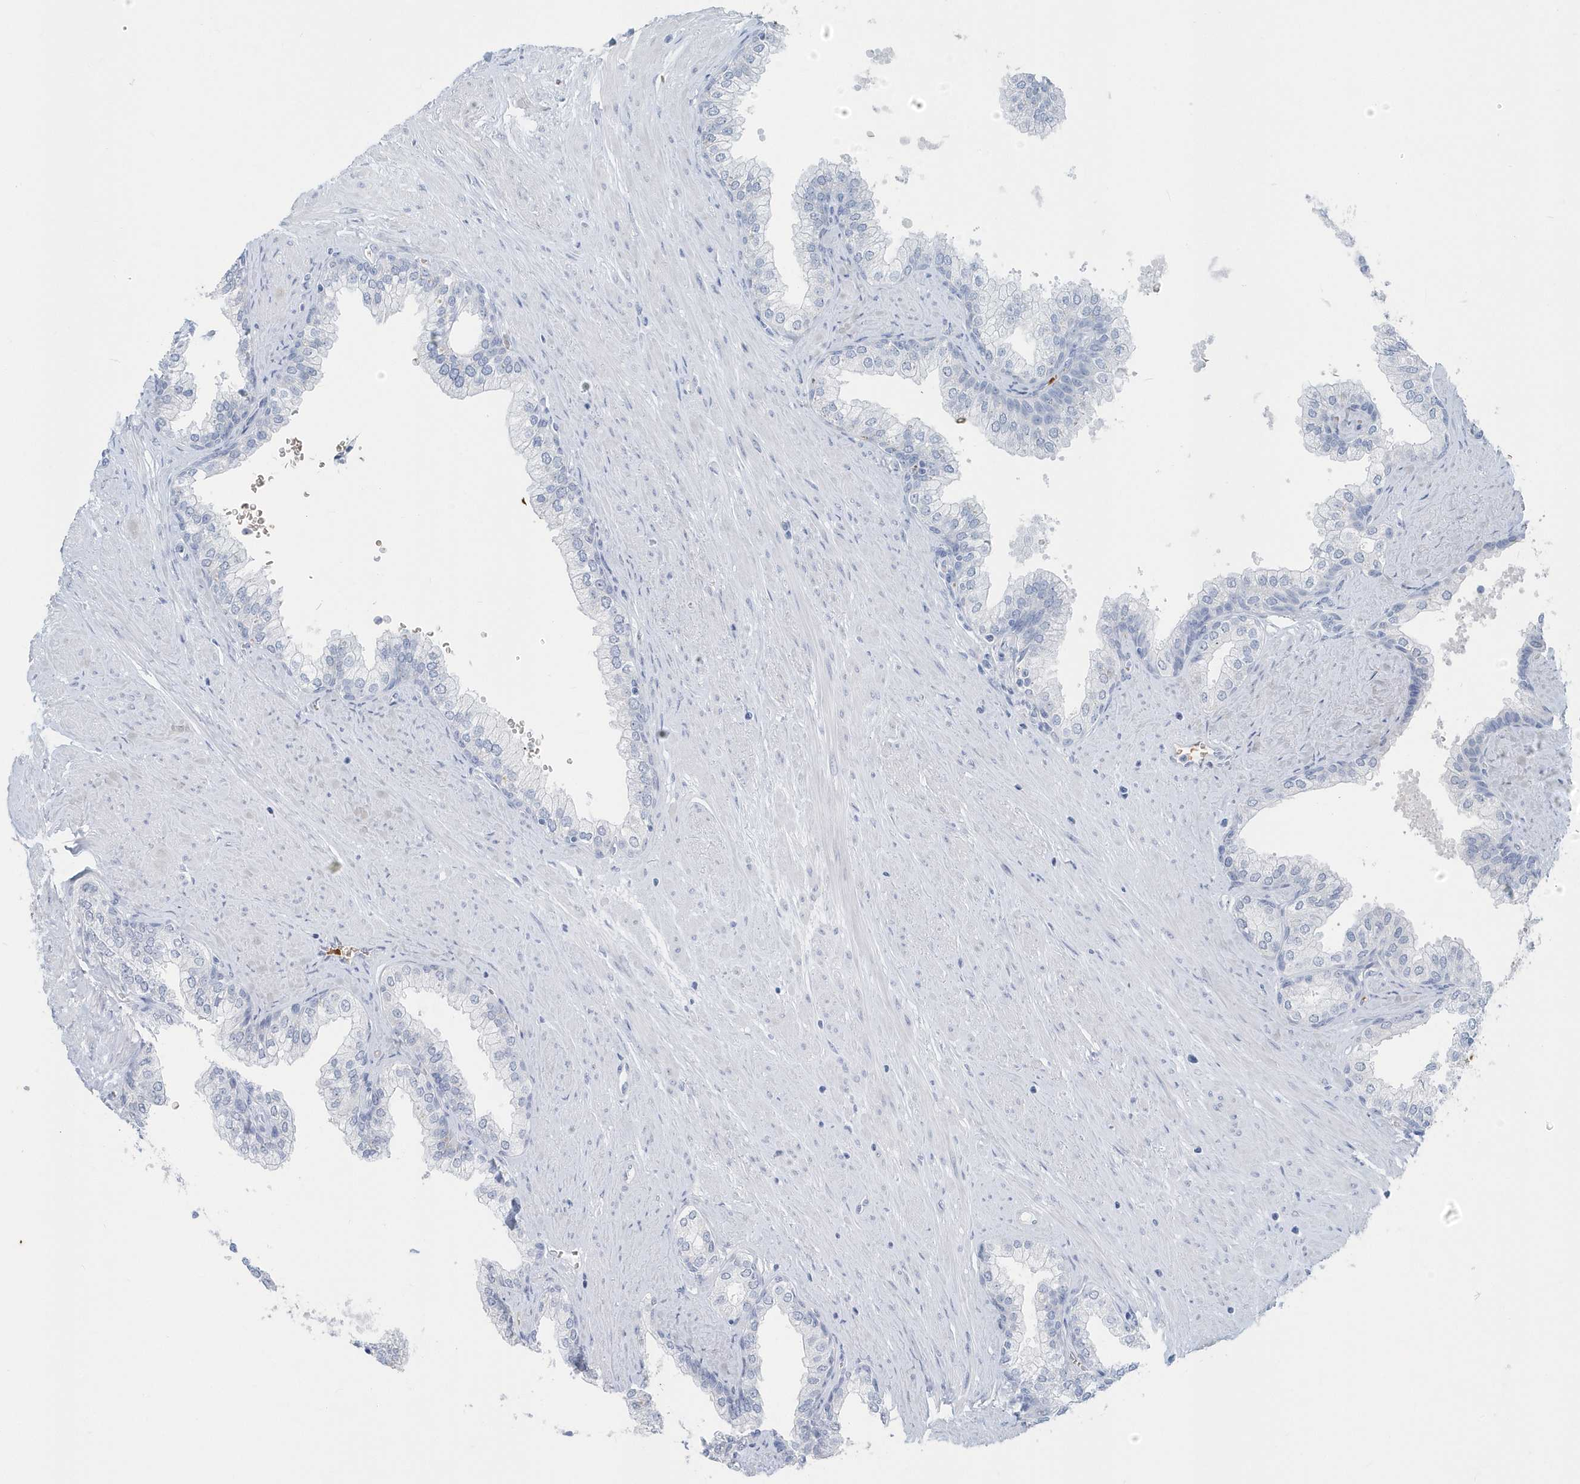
{"staining": {"intensity": "negative", "quantity": "none", "location": "none"}, "tissue": "prostate", "cell_type": "Glandular cells", "image_type": "normal", "snomed": [{"axis": "morphology", "description": "Normal tissue, NOS"}, {"axis": "morphology", "description": "Urothelial carcinoma, Low grade"}, {"axis": "topography", "description": "Urinary bladder"}, {"axis": "topography", "description": "Prostate"}], "caption": "Histopathology image shows no protein expression in glandular cells of unremarkable prostate. The staining is performed using DAB (3,3'-diaminobenzidine) brown chromogen with nuclei counter-stained in using hematoxylin.", "gene": "HBA2", "patient": {"sex": "male", "age": 60}}